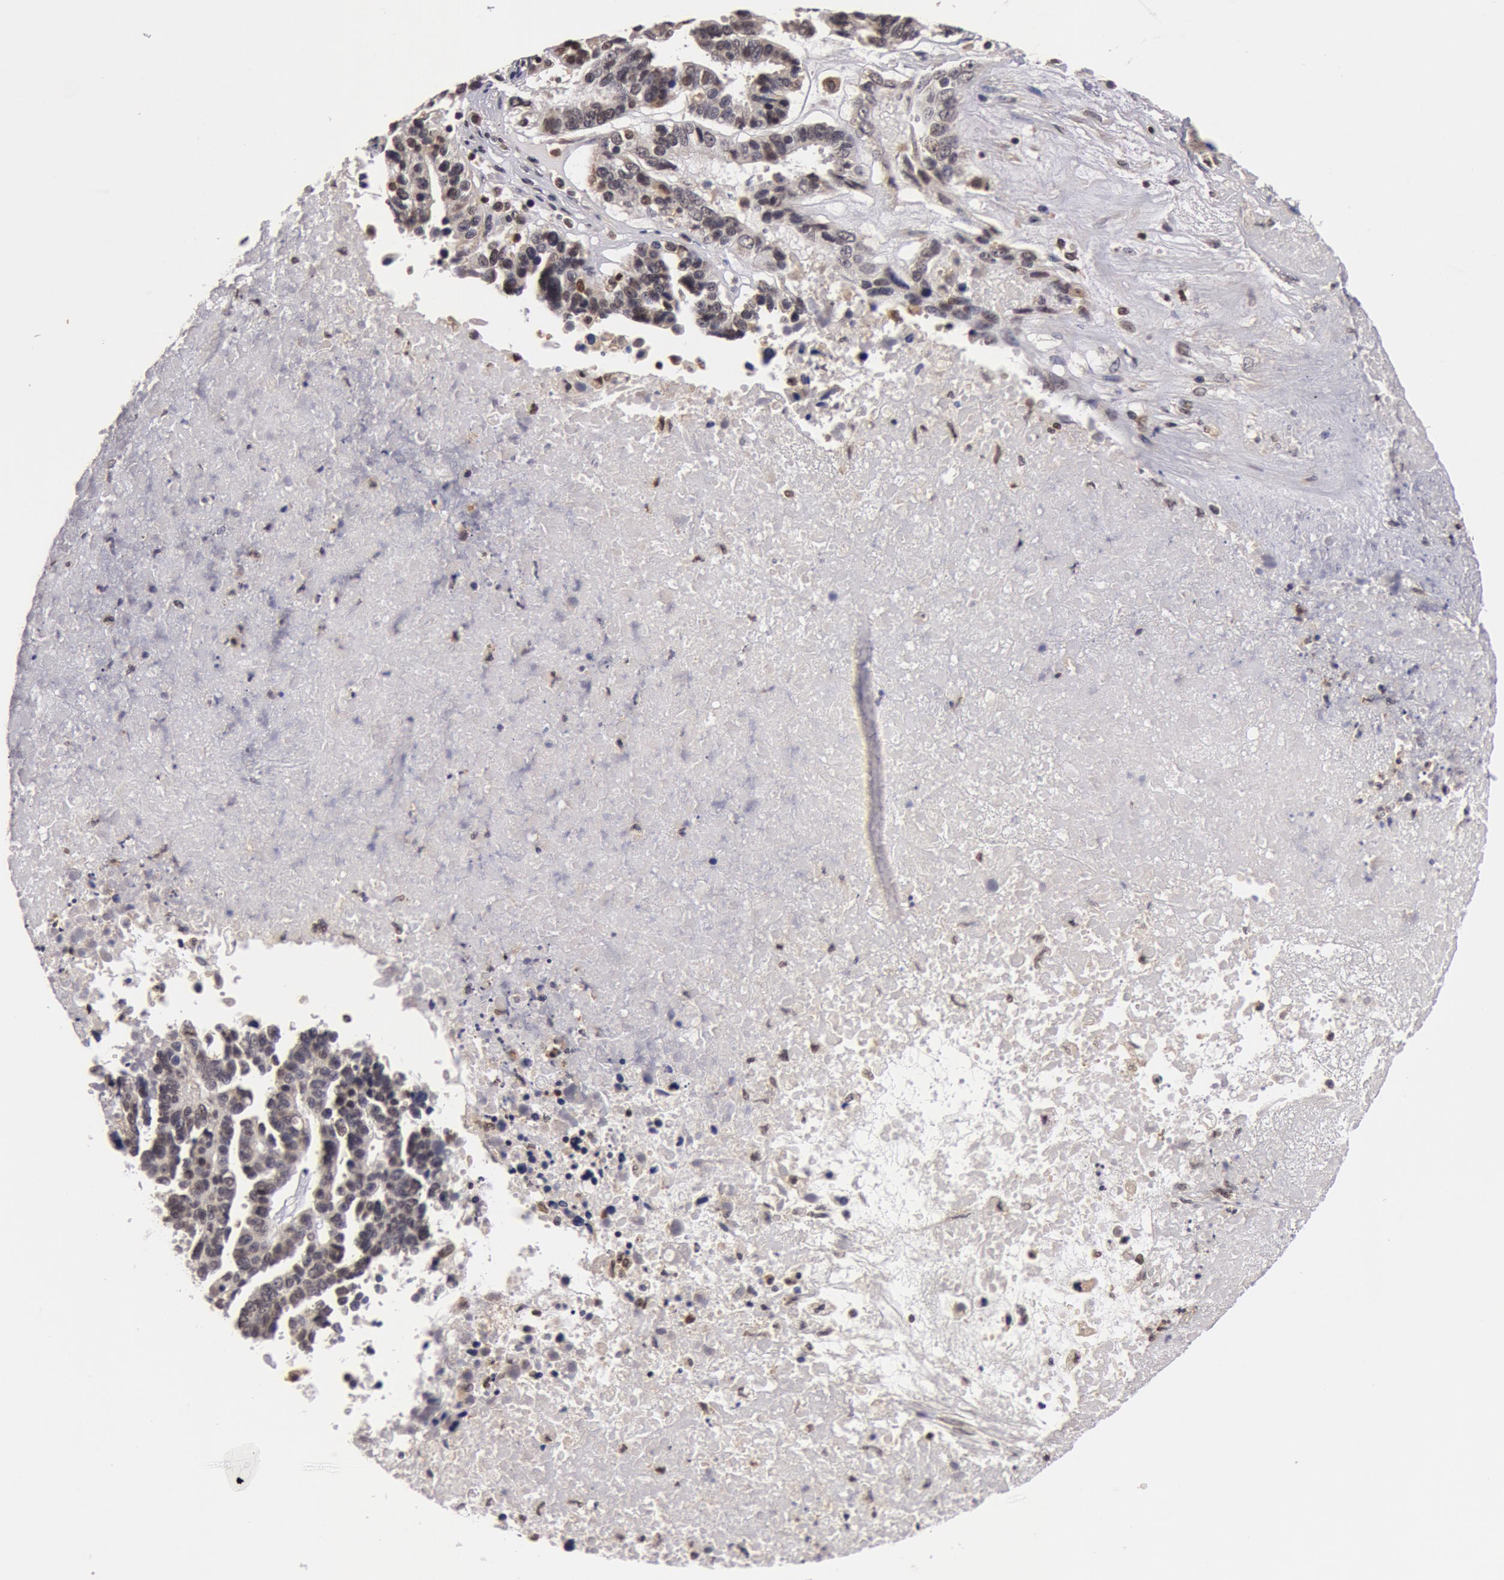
{"staining": {"intensity": "weak", "quantity": "<25%", "location": "nuclear"}, "tissue": "ovarian cancer", "cell_type": "Tumor cells", "image_type": "cancer", "snomed": [{"axis": "morphology", "description": "Carcinoma, endometroid"}, {"axis": "morphology", "description": "Cystadenocarcinoma, serous, NOS"}, {"axis": "topography", "description": "Ovary"}], "caption": "This is an IHC micrograph of human ovarian cancer (serous cystadenocarcinoma). There is no positivity in tumor cells.", "gene": "ZNF350", "patient": {"sex": "female", "age": 45}}